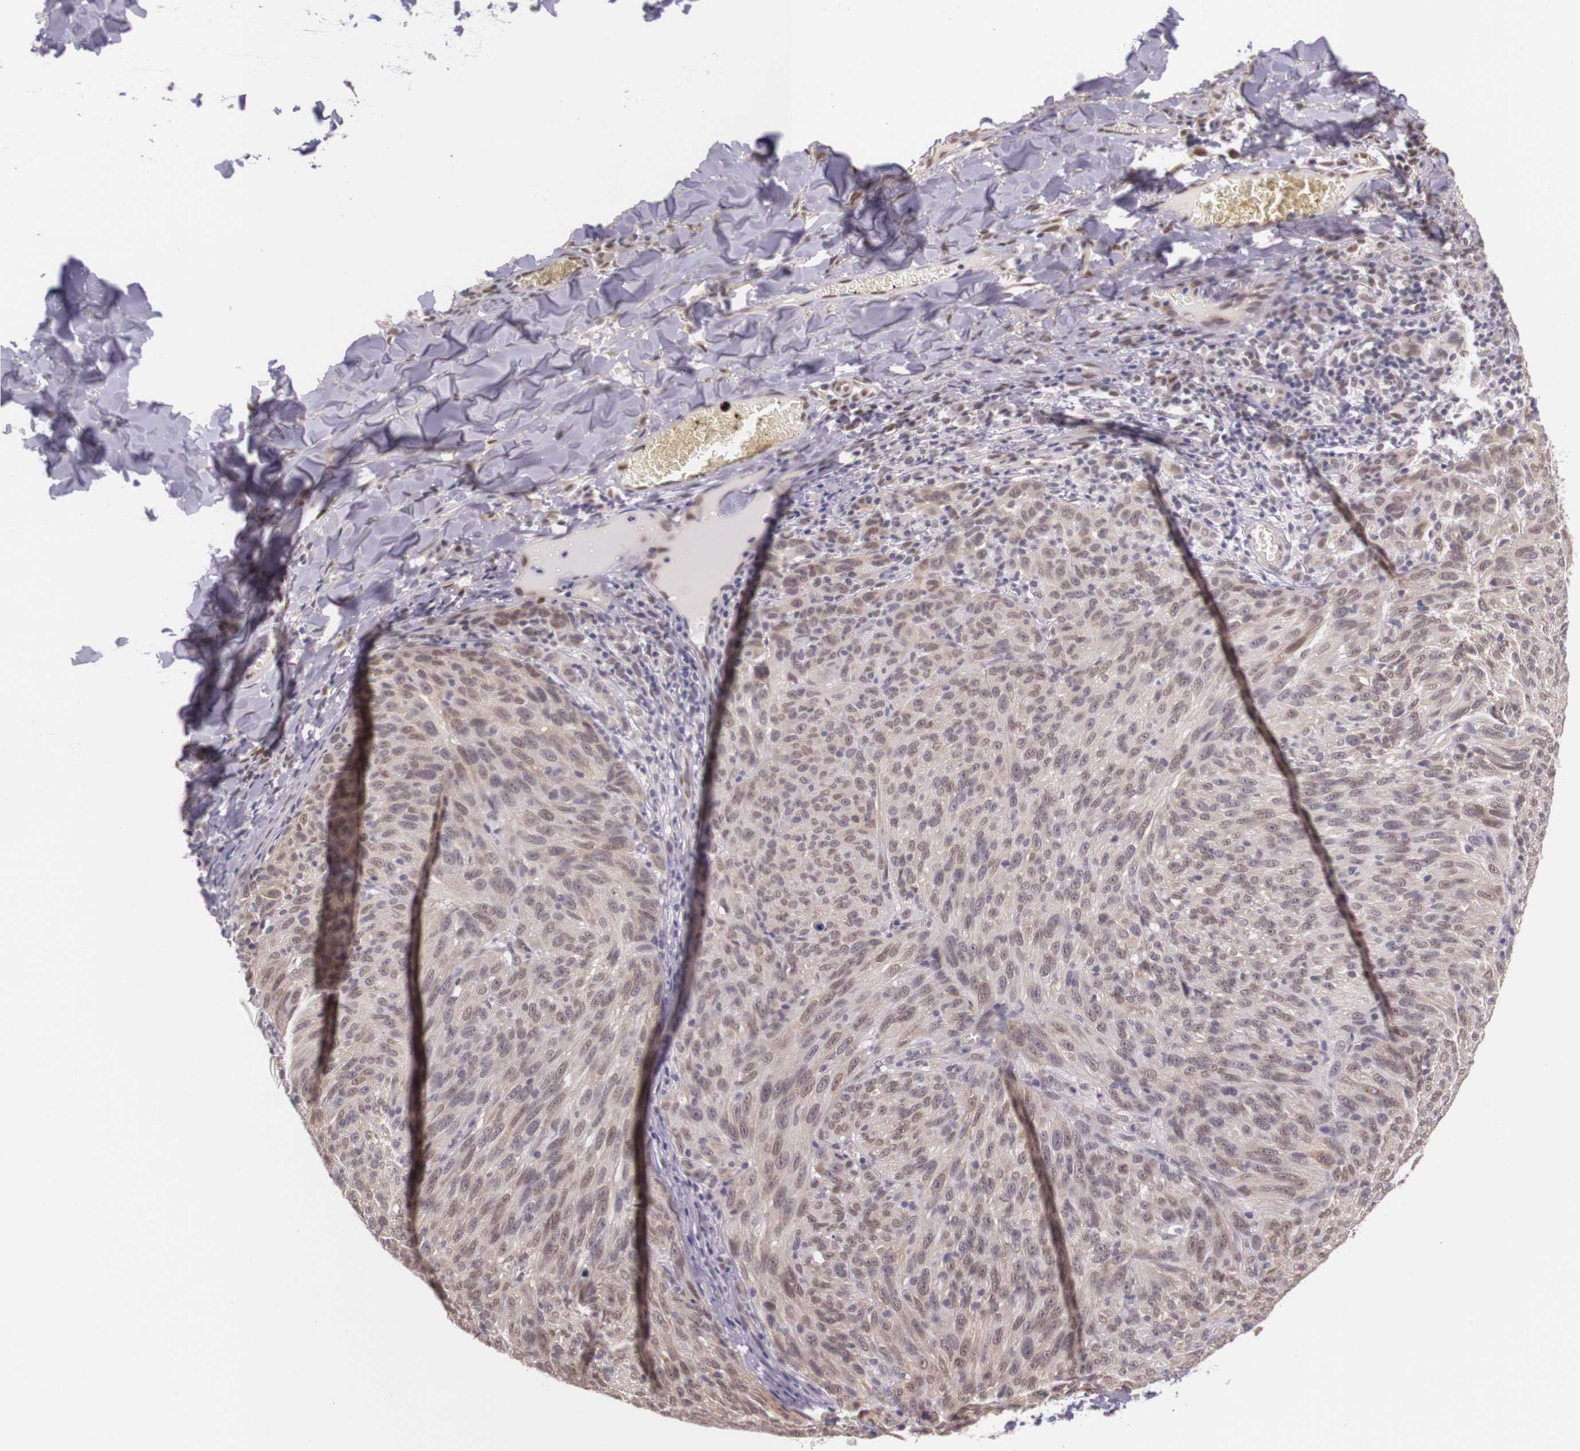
{"staining": {"intensity": "weak", "quantity": "25%-75%", "location": "nuclear"}, "tissue": "melanoma", "cell_type": "Tumor cells", "image_type": "cancer", "snomed": [{"axis": "morphology", "description": "Malignant melanoma, NOS"}, {"axis": "topography", "description": "Skin"}], "caption": "The histopathology image exhibits immunohistochemical staining of melanoma. There is weak nuclear expression is appreciated in about 25%-75% of tumor cells.", "gene": "WDR13", "patient": {"sex": "male", "age": 76}}